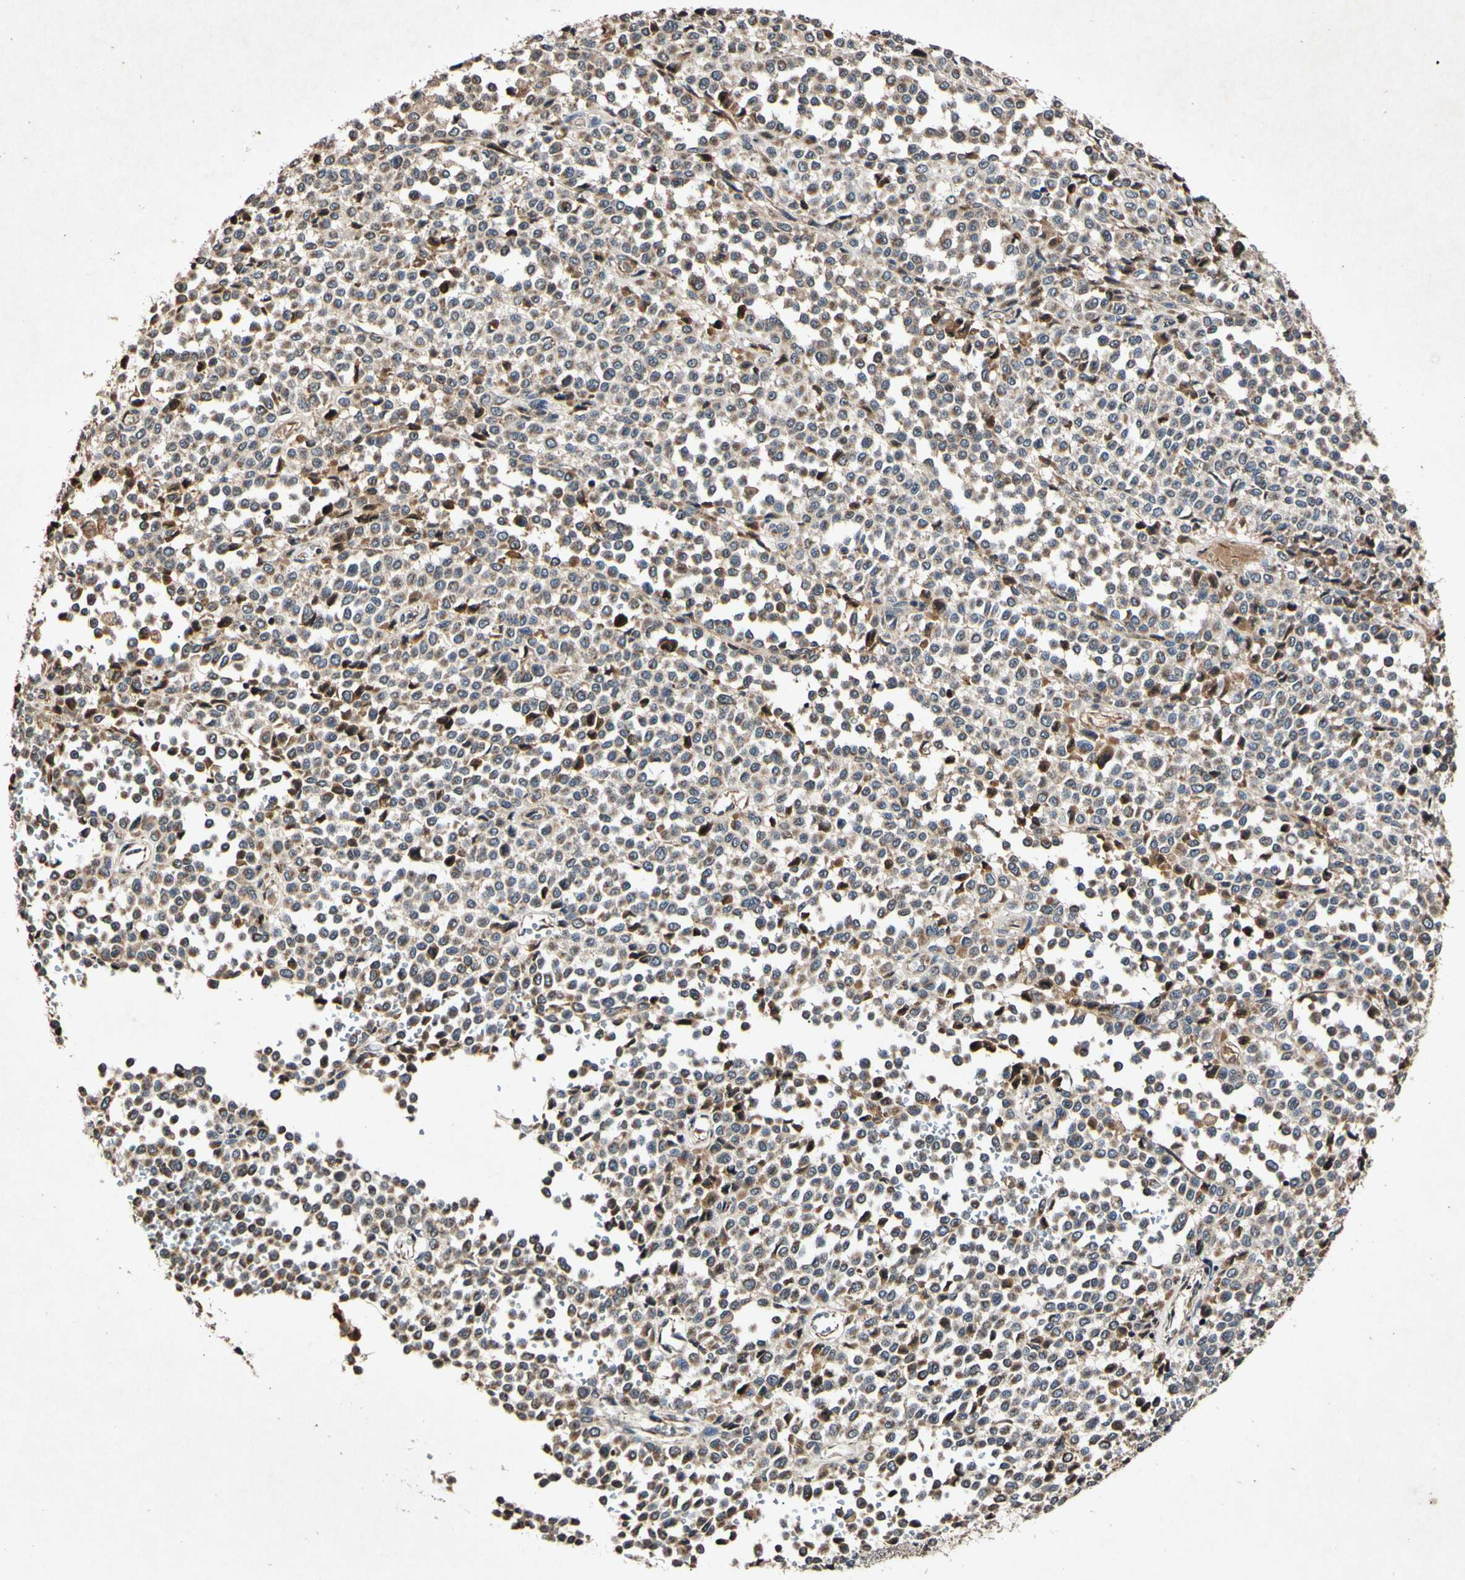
{"staining": {"intensity": "moderate", "quantity": ">75%", "location": "cytoplasmic/membranous"}, "tissue": "melanoma", "cell_type": "Tumor cells", "image_type": "cancer", "snomed": [{"axis": "morphology", "description": "Malignant melanoma, Metastatic site"}, {"axis": "topography", "description": "Pancreas"}], "caption": "The immunohistochemical stain highlights moderate cytoplasmic/membranous expression in tumor cells of malignant melanoma (metastatic site) tissue.", "gene": "PLAT", "patient": {"sex": "female", "age": 30}}